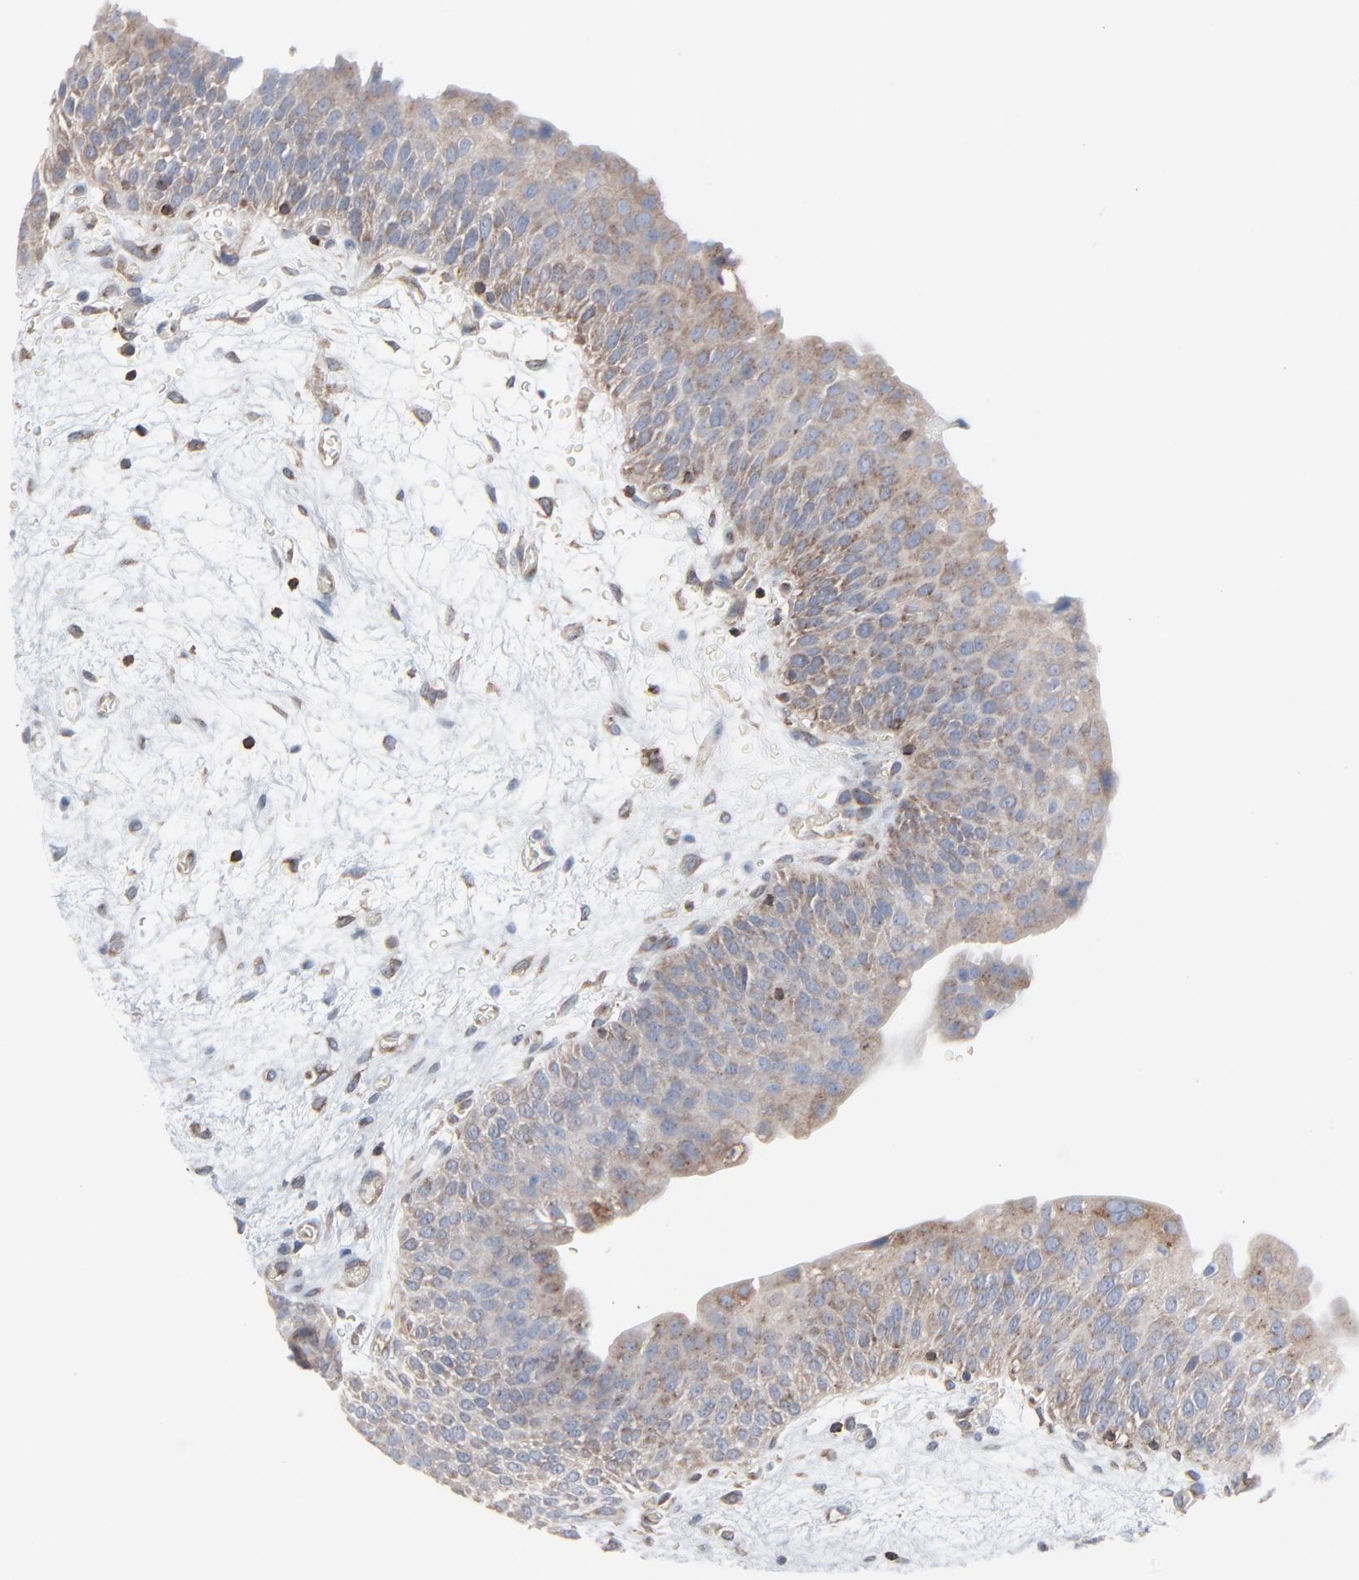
{"staining": {"intensity": "moderate", "quantity": ">75%", "location": "cytoplasmic/membranous"}, "tissue": "urinary bladder", "cell_type": "Urothelial cells", "image_type": "normal", "snomed": [{"axis": "morphology", "description": "Normal tissue, NOS"}, {"axis": "morphology", "description": "Dysplasia, NOS"}, {"axis": "topography", "description": "Urinary bladder"}], "caption": "Immunohistochemical staining of normal human urinary bladder reveals >75% levels of moderate cytoplasmic/membranous protein staining in approximately >75% of urothelial cells. (DAB IHC with brightfield microscopy, high magnification).", "gene": "OPTN", "patient": {"sex": "male", "age": 35}}